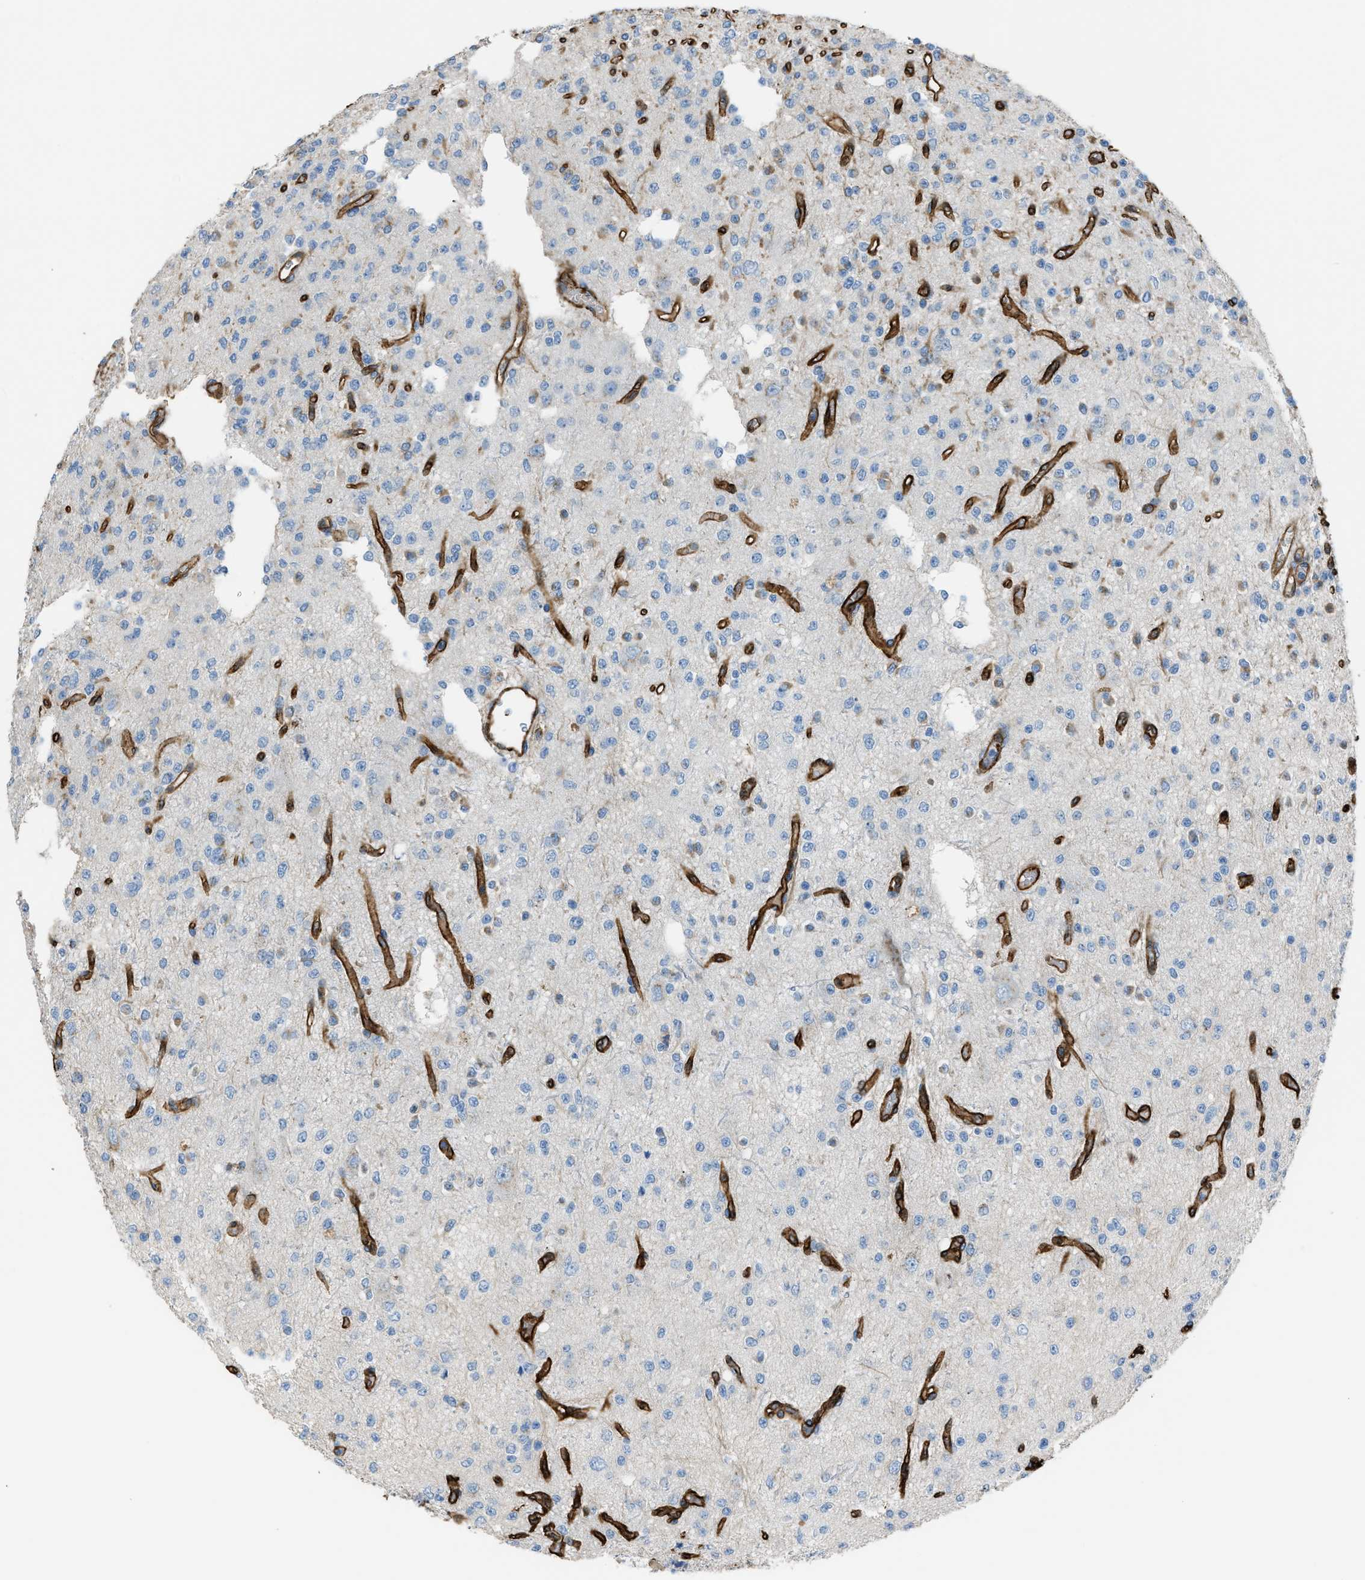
{"staining": {"intensity": "negative", "quantity": "none", "location": "none"}, "tissue": "glioma", "cell_type": "Tumor cells", "image_type": "cancer", "snomed": [{"axis": "morphology", "description": "Glioma, malignant, Low grade"}, {"axis": "topography", "description": "Brain"}], "caption": "Tumor cells show no significant protein positivity in glioma.", "gene": "SLC22A15", "patient": {"sex": "male", "age": 38}}